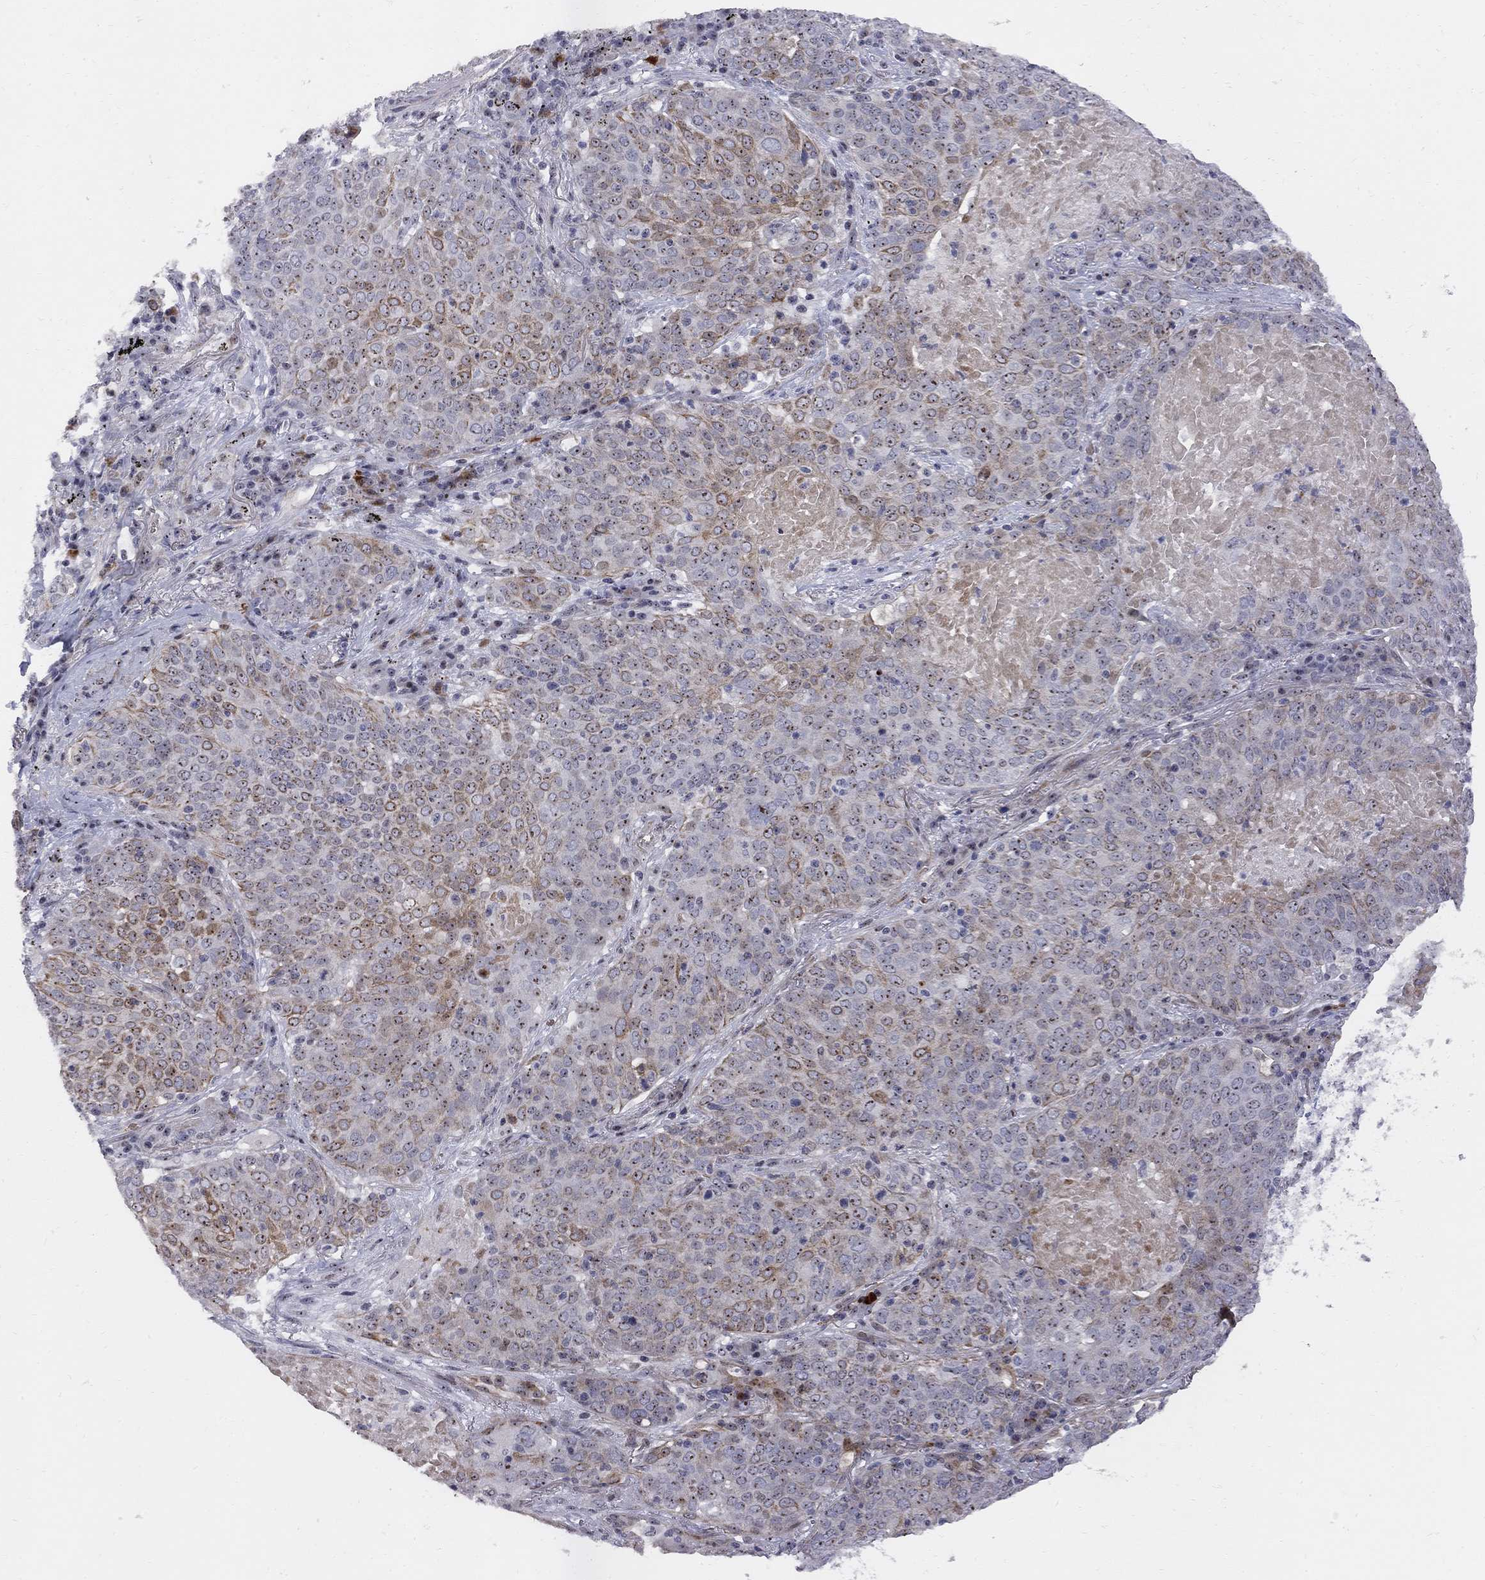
{"staining": {"intensity": "moderate", "quantity": "25%-75%", "location": "cytoplasmic/membranous,nuclear"}, "tissue": "lung cancer", "cell_type": "Tumor cells", "image_type": "cancer", "snomed": [{"axis": "morphology", "description": "Squamous cell carcinoma, NOS"}, {"axis": "topography", "description": "Lung"}], "caption": "Protein analysis of lung cancer (squamous cell carcinoma) tissue shows moderate cytoplasmic/membranous and nuclear expression in about 25%-75% of tumor cells. (DAB = brown stain, brightfield microscopy at high magnification).", "gene": "DHX33", "patient": {"sex": "male", "age": 82}}